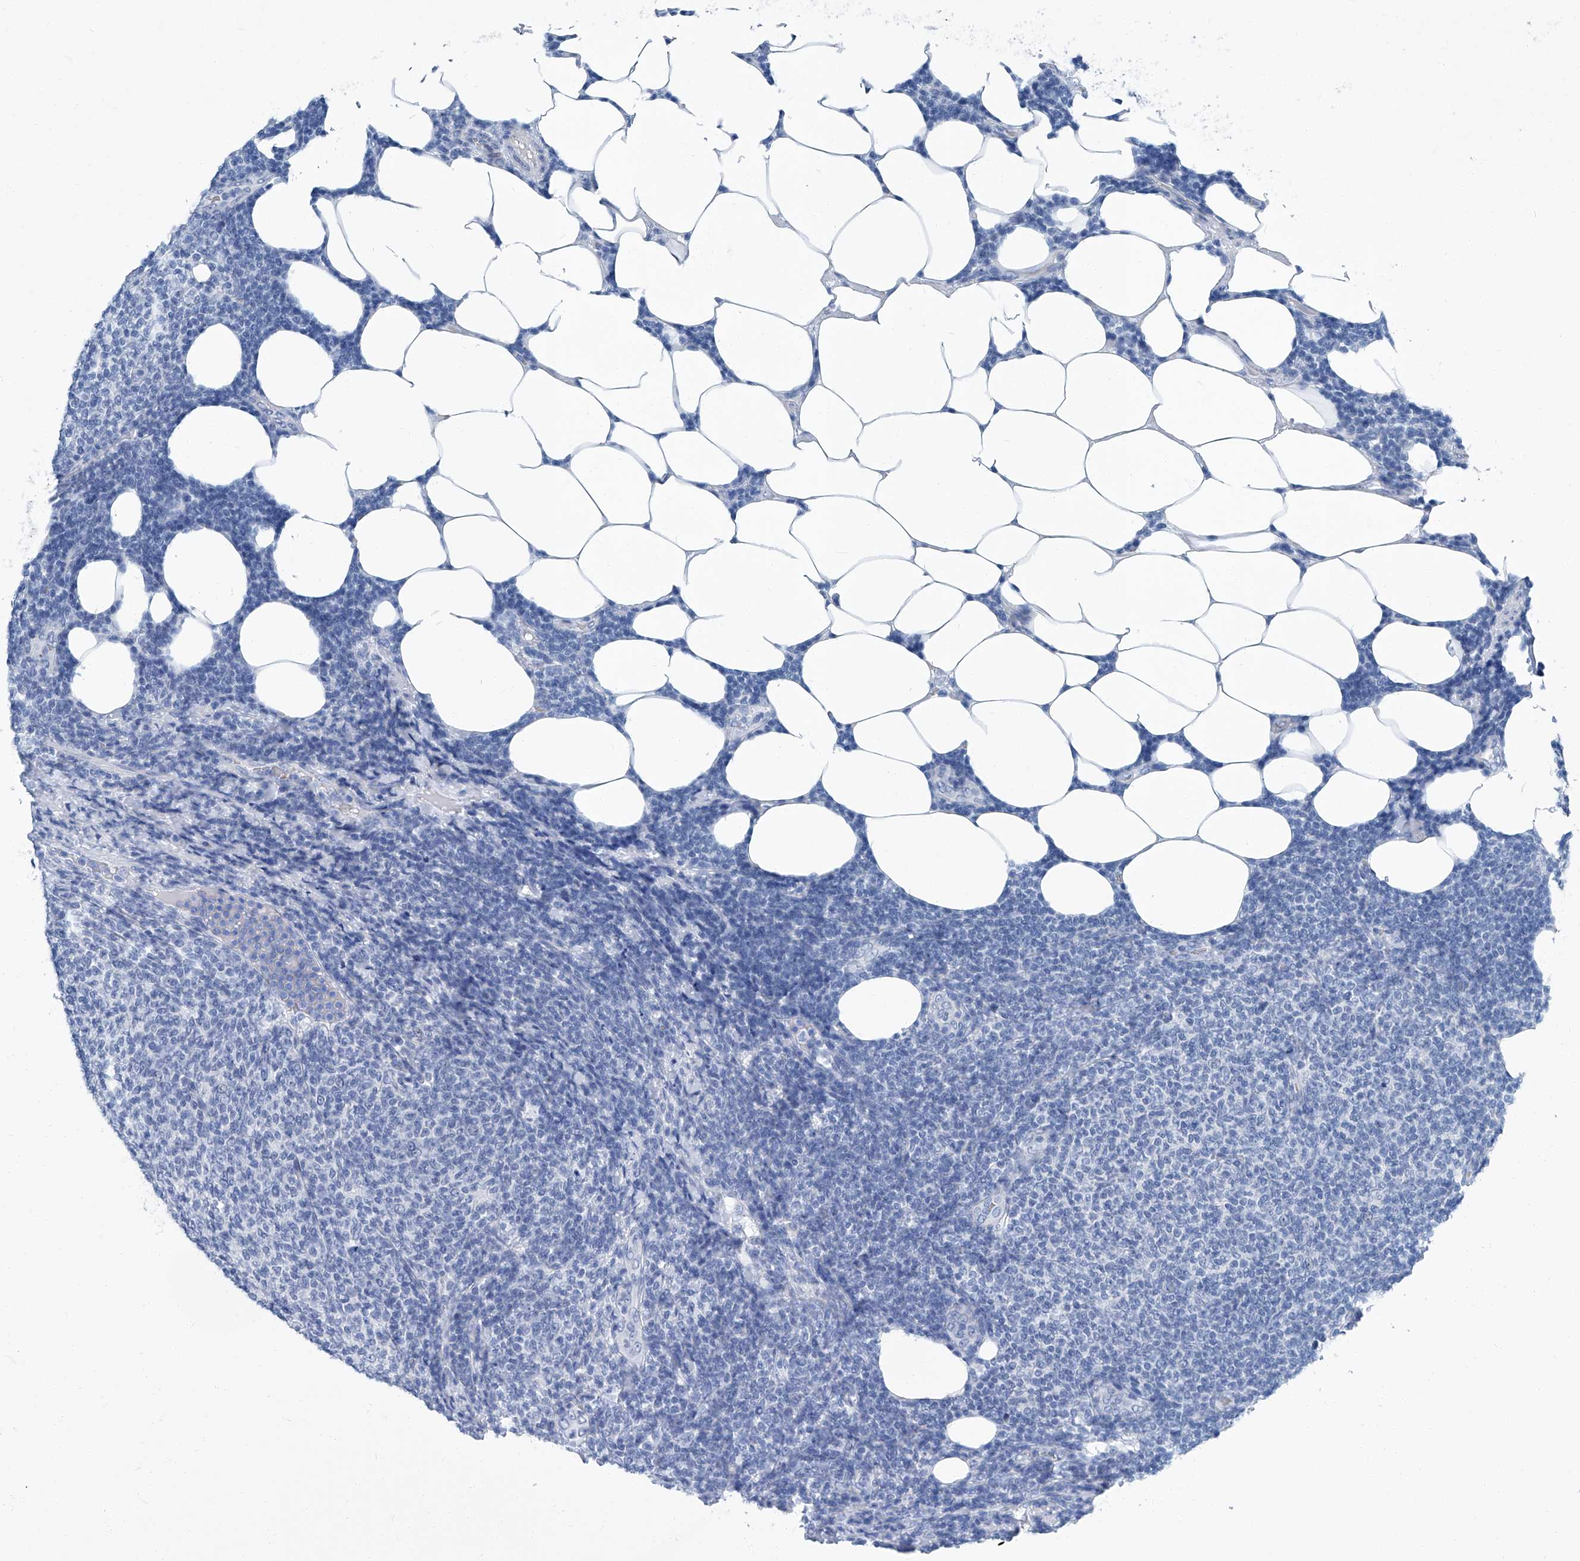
{"staining": {"intensity": "negative", "quantity": "none", "location": "none"}, "tissue": "lymphoma", "cell_type": "Tumor cells", "image_type": "cancer", "snomed": [{"axis": "morphology", "description": "Malignant lymphoma, non-Hodgkin's type, Low grade"}, {"axis": "topography", "description": "Lymph node"}], "caption": "Lymphoma was stained to show a protein in brown. There is no significant positivity in tumor cells.", "gene": "CYP2A7", "patient": {"sex": "male", "age": 66}}